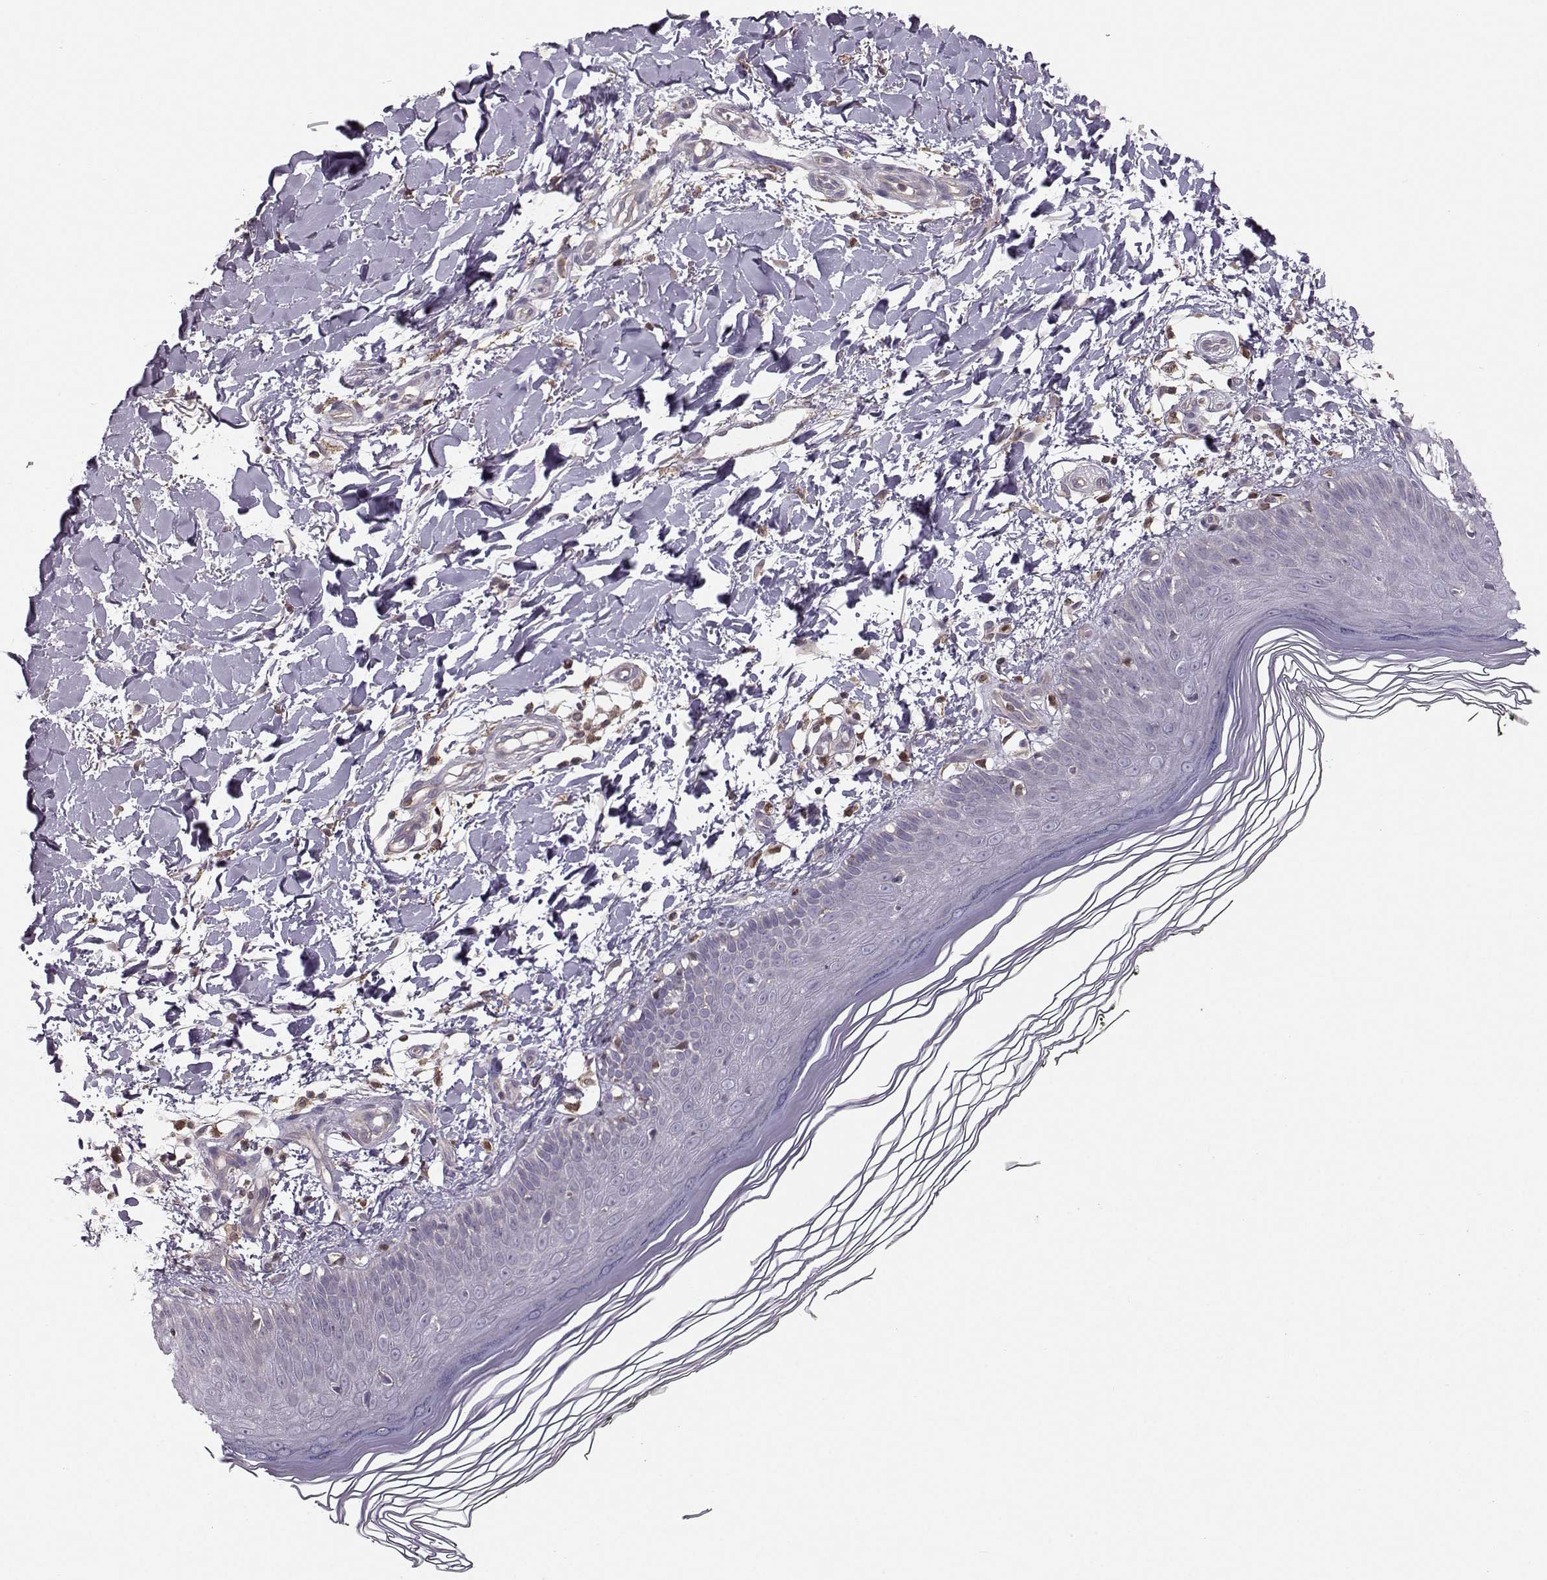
{"staining": {"intensity": "negative", "quantity": "none", "location": "none"}, "tissue": "skin", "cell_type": "Fibroblasts", "image_type": "normal", "snomed": [{"axis": "morphology", "description": "Normal tissue, NOS"}, {"axis": "topography", "description": "Skin"}], "caption": "Fibroblasts show no significant staining in normal skin. (DAB (3,3'-diaminobenzidine) immunohistochemistry with hematoxylin counter stain).", "gene": "ASB16", "patient": {"sex": "female", "age": 62}}